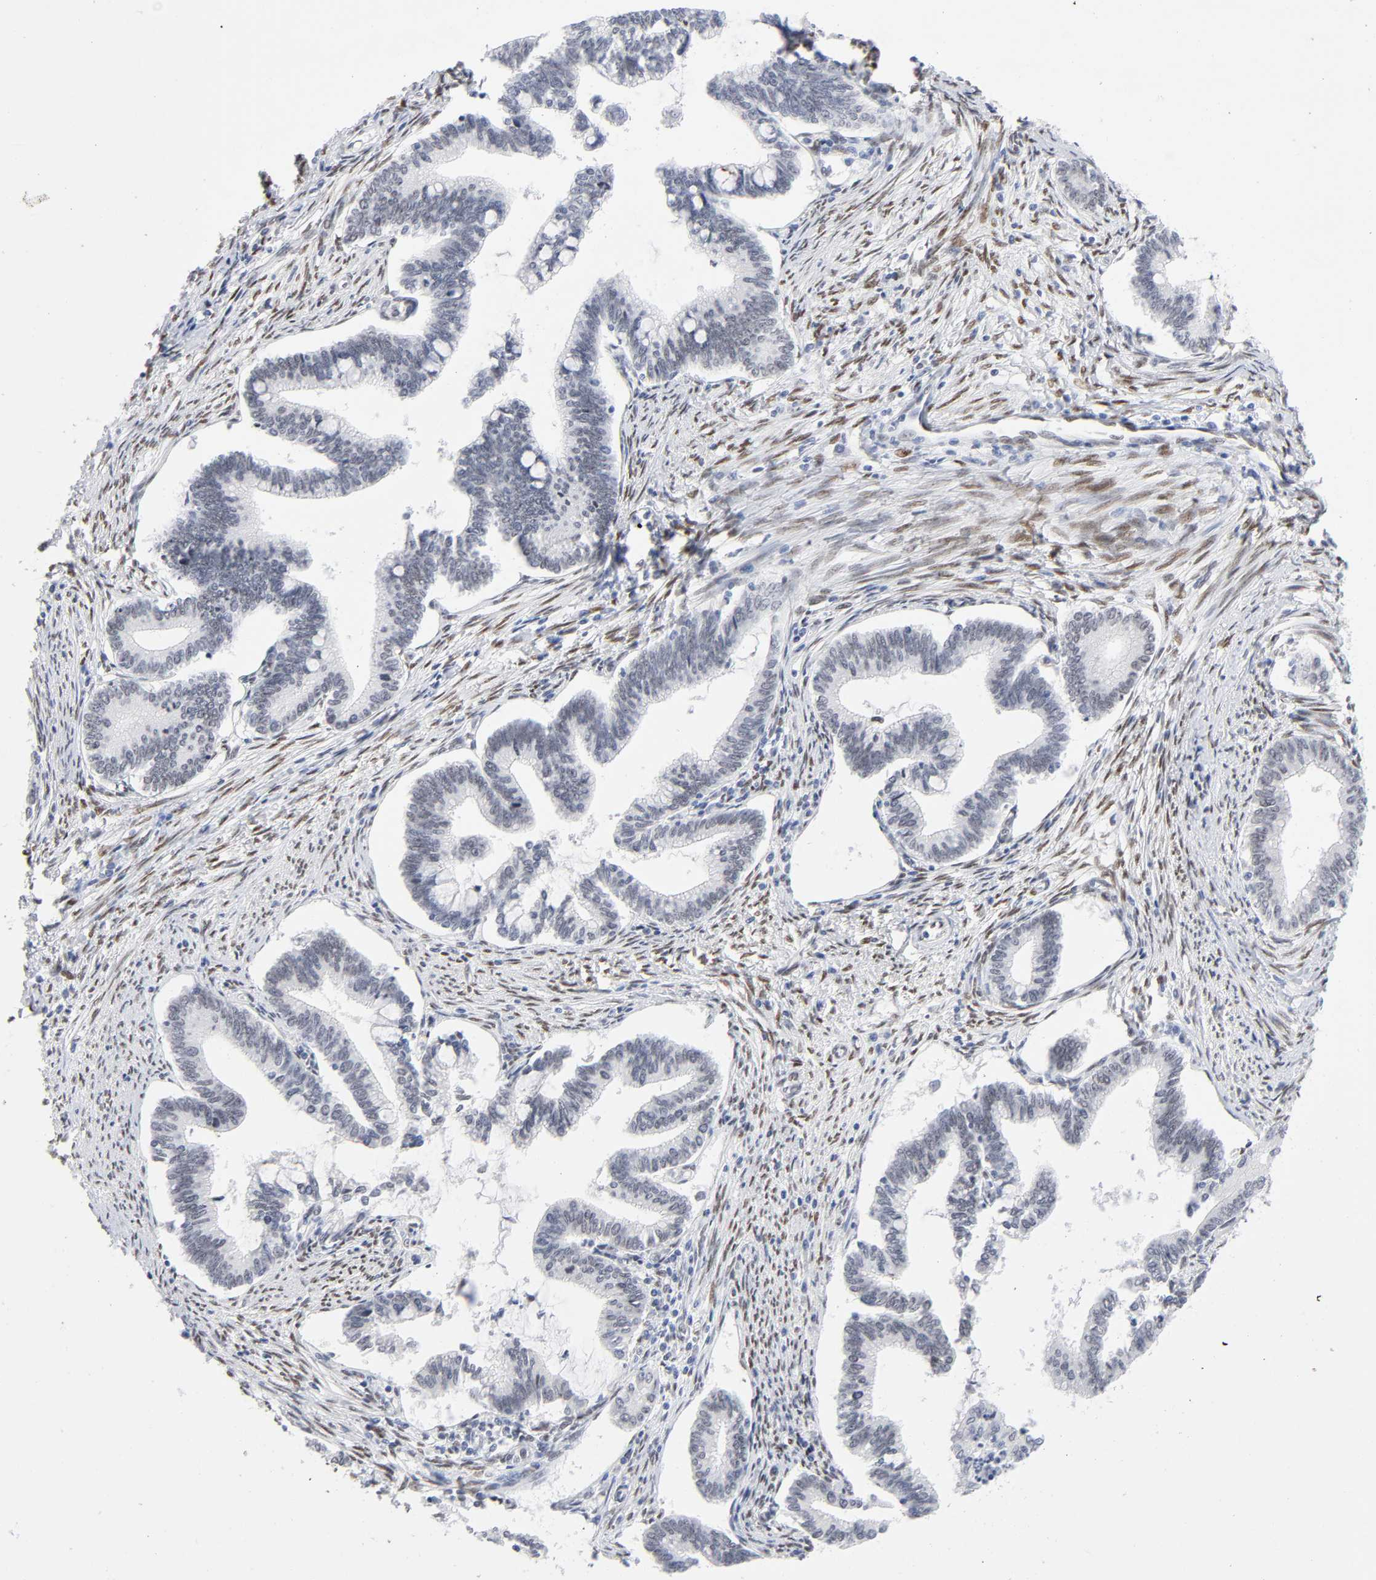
{"staining": {"intensity": "negative", "quantity": "none", "location": "none"}, "tissue": "cervical cancer", "cell_type": "Tumor cells", "image_type": "cancer", "snomed": [{"axis": "morphology", "description": "Adenocarcinoma, NOS"}, {"axis": "topography", "description": "Cervix"}], "caption": "IHC image of cervical cancer stained for a protein (brown), which exhibits no expression in tumor cells.", "gene": "NFIC", "patient": {"sex": "female", "age": 36}}